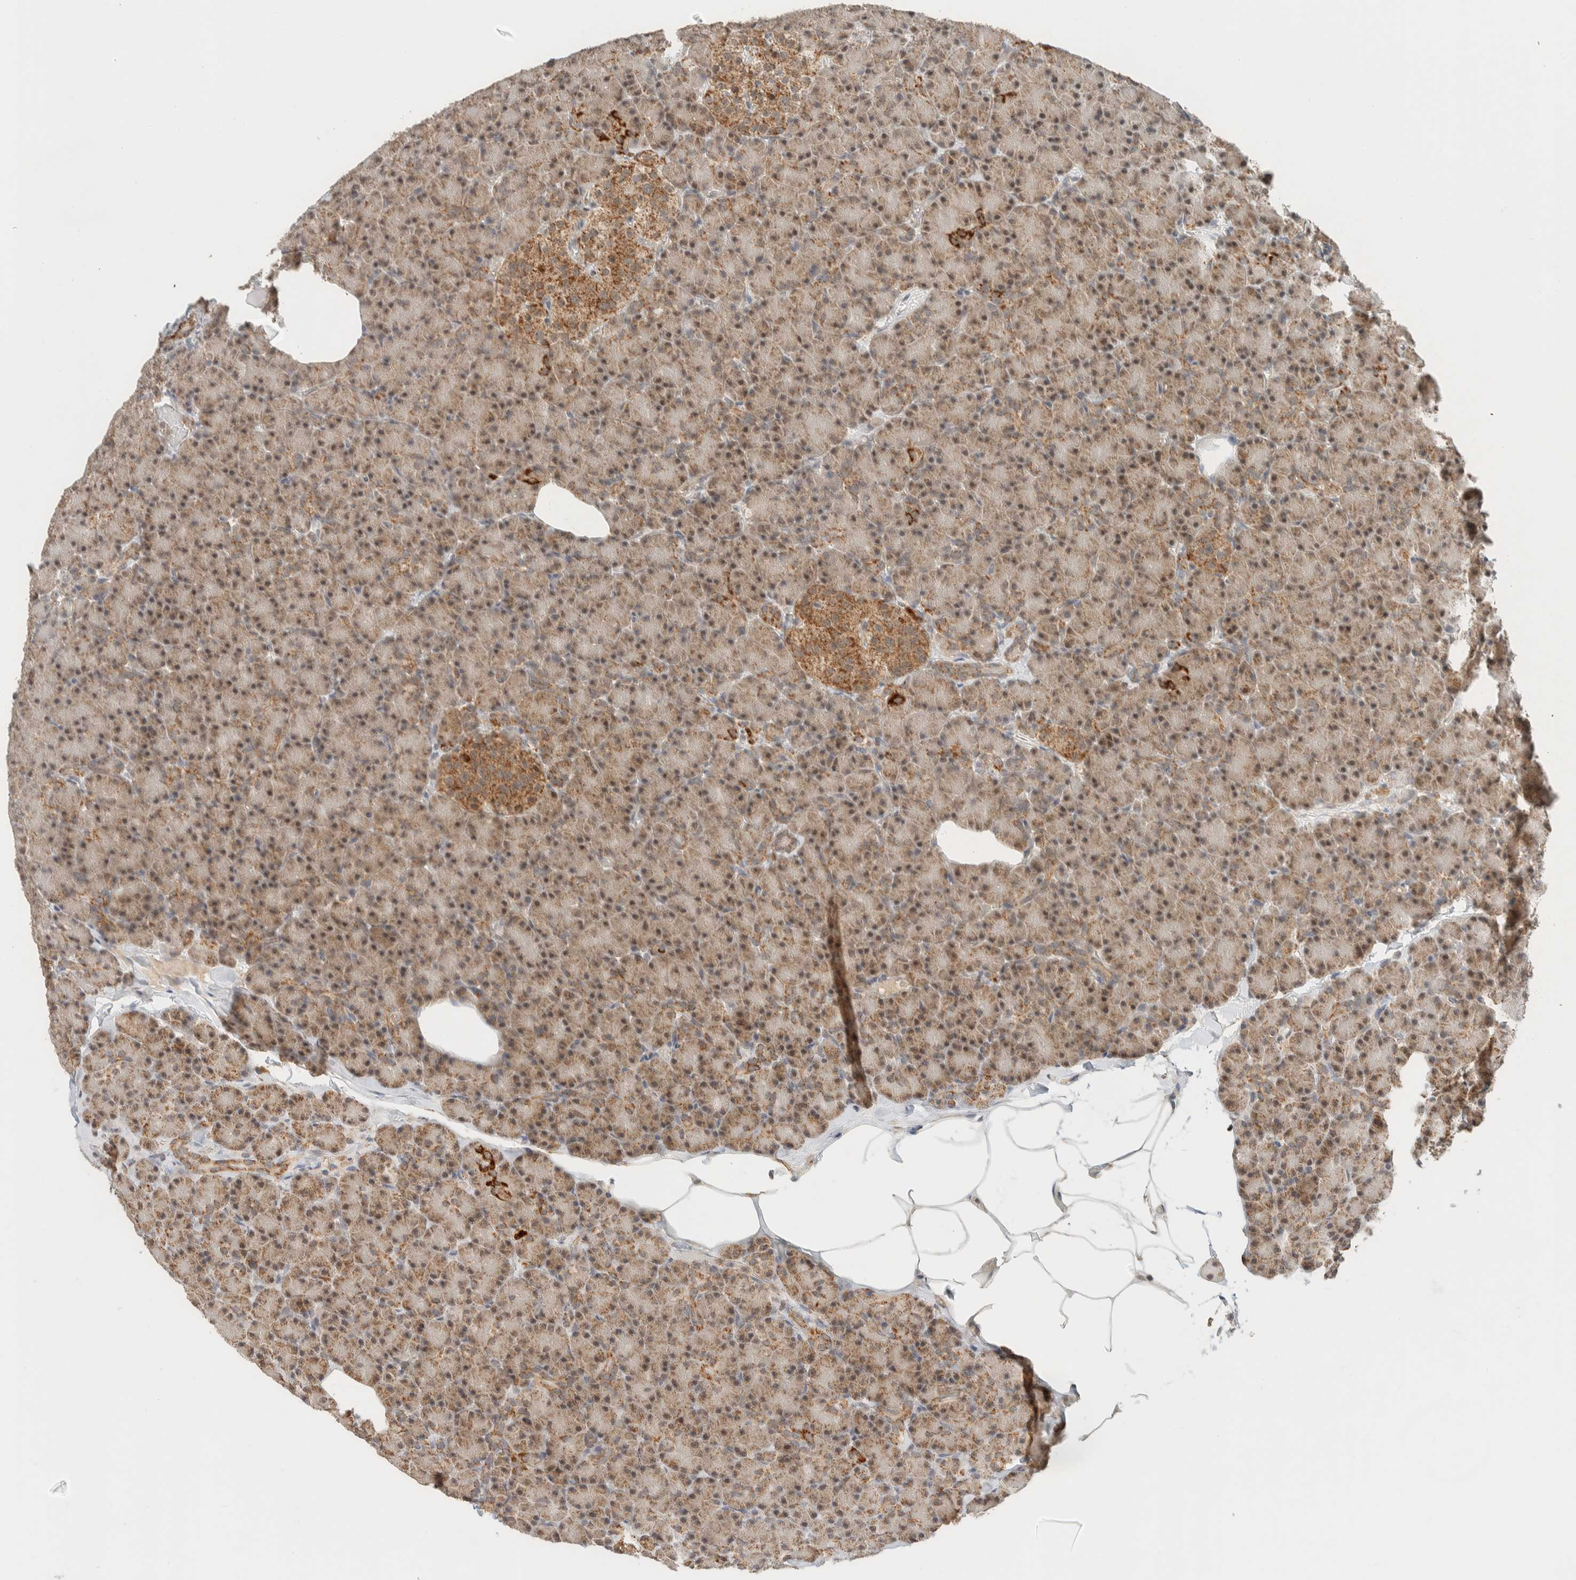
{"staining": {"intensity": "moderate", "quantity": ">75%", "location": "cytoplasmic/membranous,nuclear"}, "tissue": "pancreas", "cell_type": "Exocrine glandular cells", "image_type": "normal", "snomed": [{"axis": "morphology", "description": "Normal tissue, NOS"}, {"axis": "topography", "description": "Pancreas"}], "caption": "The immunohistochemical stain highlights moderate cytoplasmic/membranous,nuclear staining in exocrine glandular cells of unremarkable pancreas. (DAB (3,3'-diaminobenzidine) IHC, brown staining for protein, blue staining for nuclei).", "gene": "MRPL41", "patient": {"sex": "female", "age": 43}}